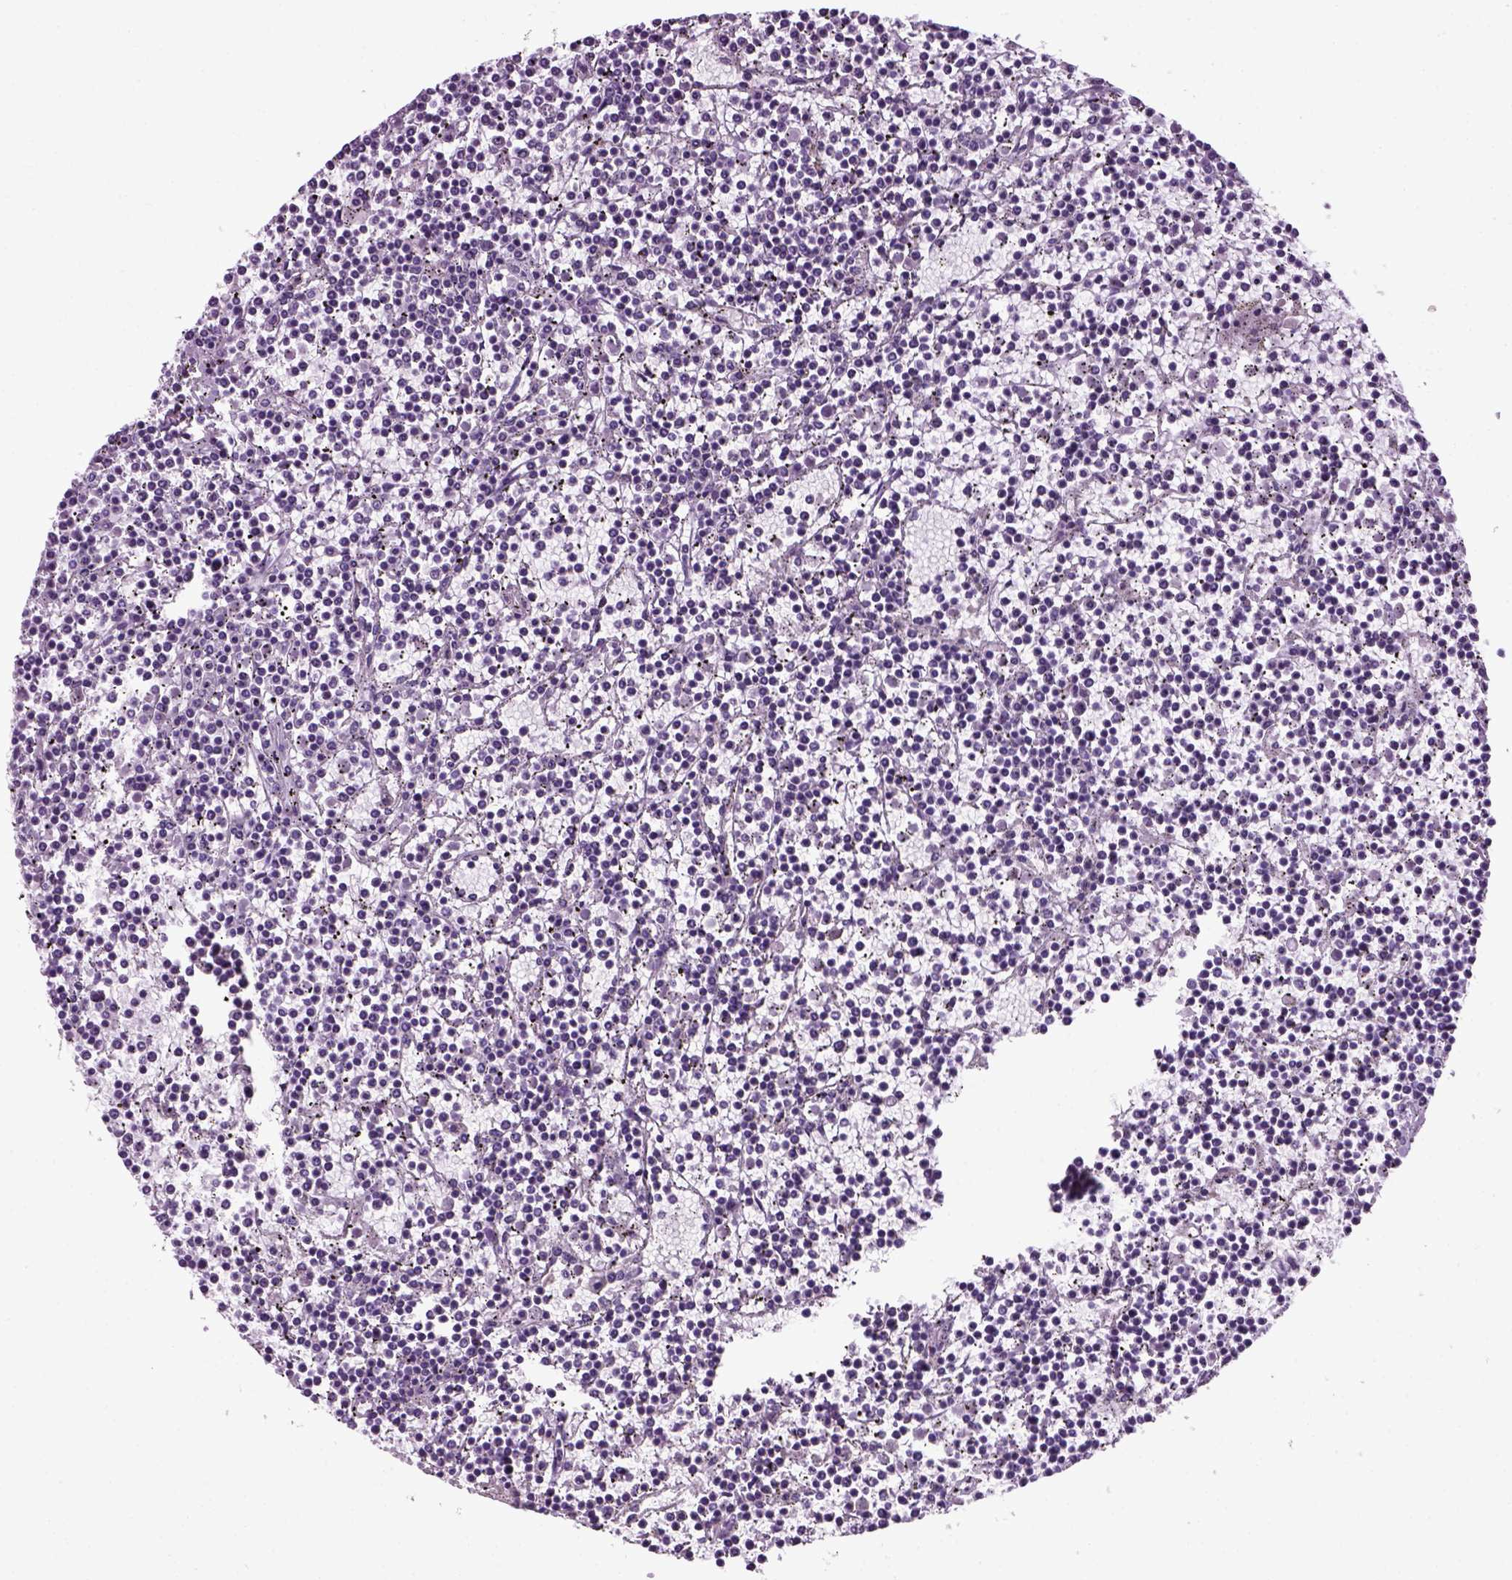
{"staining": {"intensity": "negative", "quantity": "none", "location": "none"}, "tissue": "lymphoma", "cell_type": "Tumor cells", "image_type": "cancer", "snomed": [{"axis": "morphology", "description": "Malignant lymphoma, non-Hodgkin's type, Low grade"}, {"axis": "topography", "description": "Spleen"}], "caption": "Low-grade malignant lymphoma, non-Hodgkin's type was stained to show a protein in brown. There is no significant positivity in tumor cells.", "gene": "FAM161A", "patient": {"sex": "female", "age": 19}}